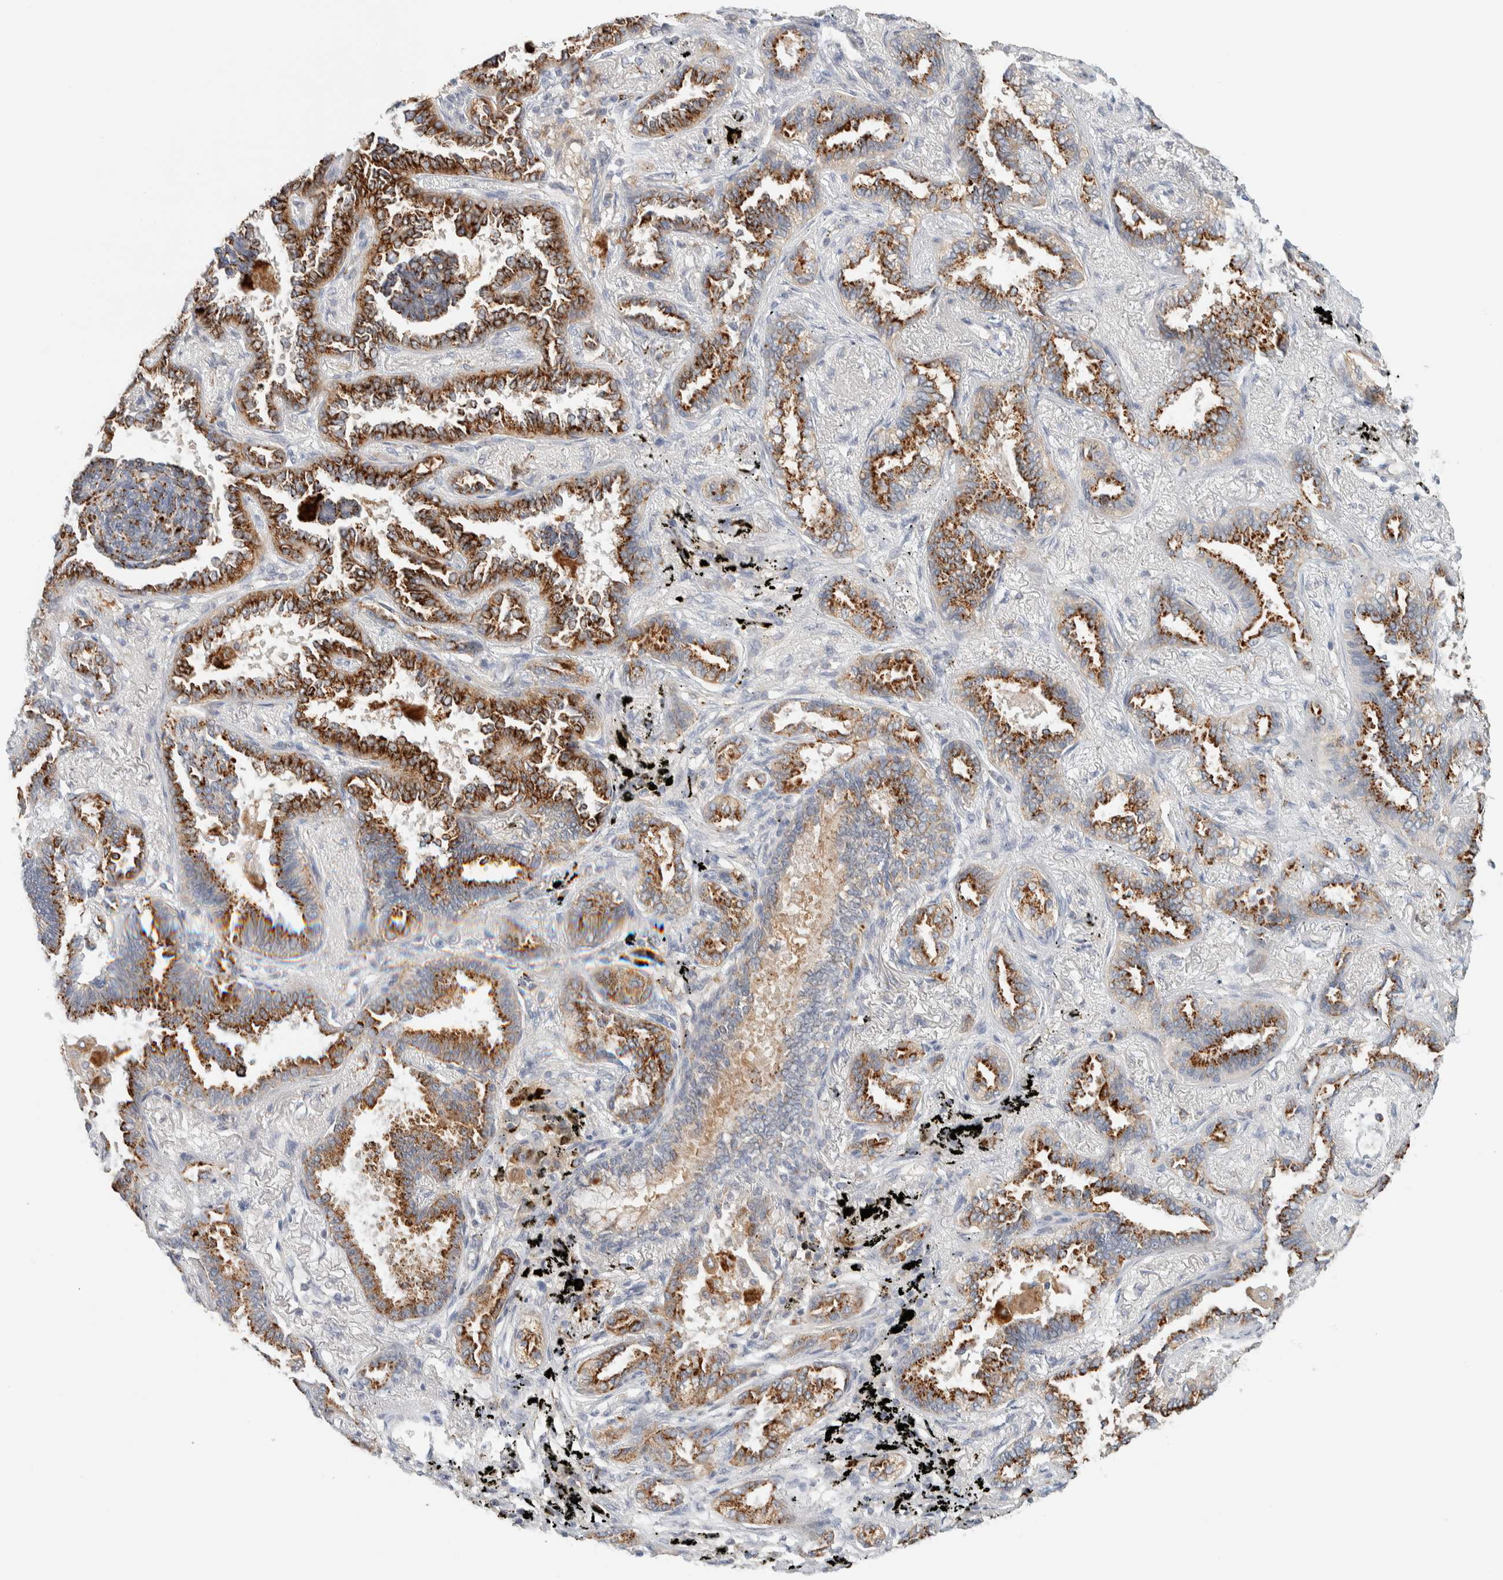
{"staining": {"intensity": "strong", "quantity": ">75%", "location": "cytoplasmic/membranous"}, "tissue": "lung cancer", "cell_type": "Tumor cells", "image_type": "cancer", "snomed": [{"axis": "morphology", "description": "Adenocarcinoma, NOS"}, {"axis": "topography", "description": "Lung"}], "caption": "About >75% of tumor cells in human lung cancer (adenocarcinoma) exhibit strong cytoplasmic/membranous protein positivity as visualized by brown immunohistochemical staining.", "gene": "GCLM", "patient": {"sex": "male", "age": 59}}